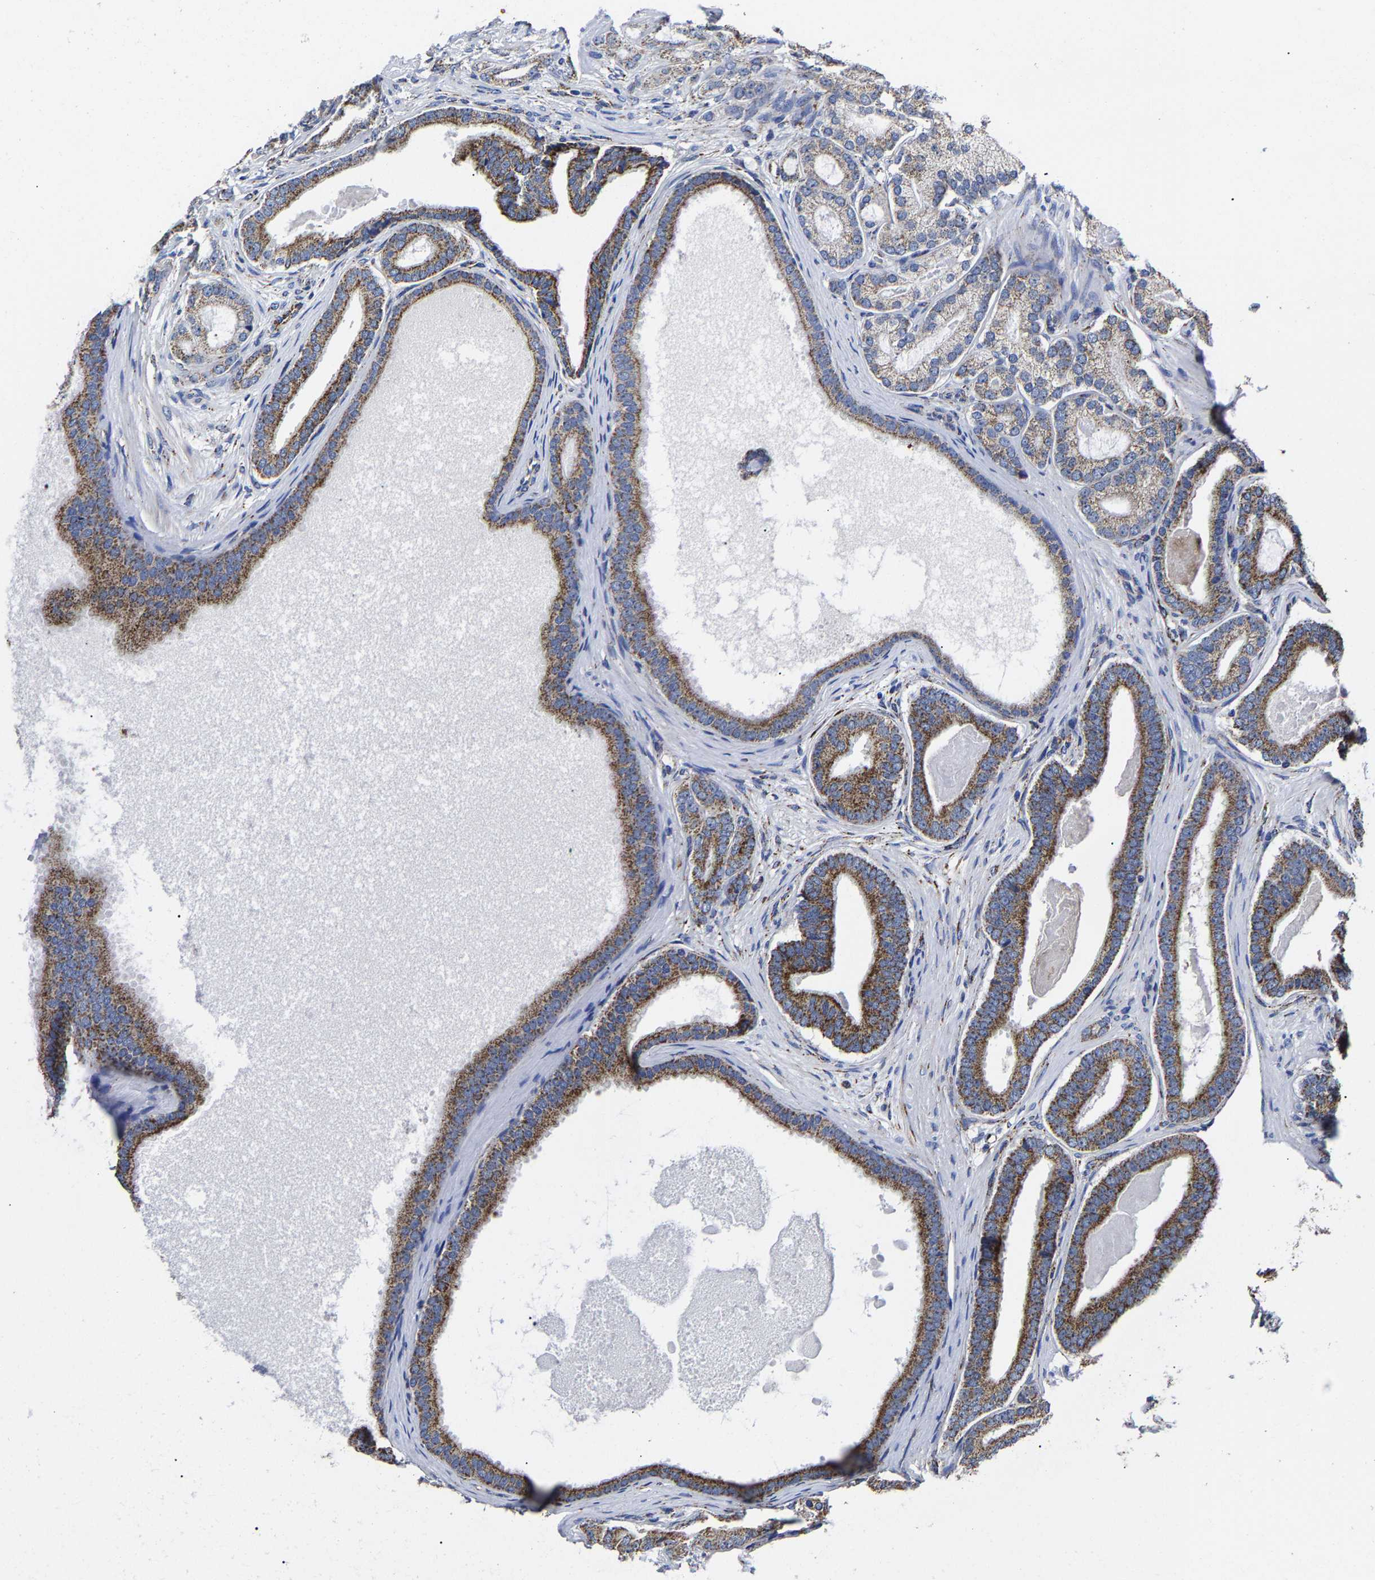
{"staining": {"intensity": "moderate", "quantity": ">75%", "location": "cytoplasmic/membranous"}, "tissue": "prostate cancer", "cell_type": "Tumor cells", "image_type": "cancer", "snomed": [{"axis": "morphology", "description": "Adenocarcinoma, High grade"}, {"axis": "topography", "description": "Prostate"}], "caption": "Human prostate cancer (high-grade adenocarcinoma) stained with a brown dye demonstrates moderate cytoplasmic/membranous positive expression in approximately >75% of tumor cells.", "gene": "AASS", "patient": {"sex": "male", "age": 60}}